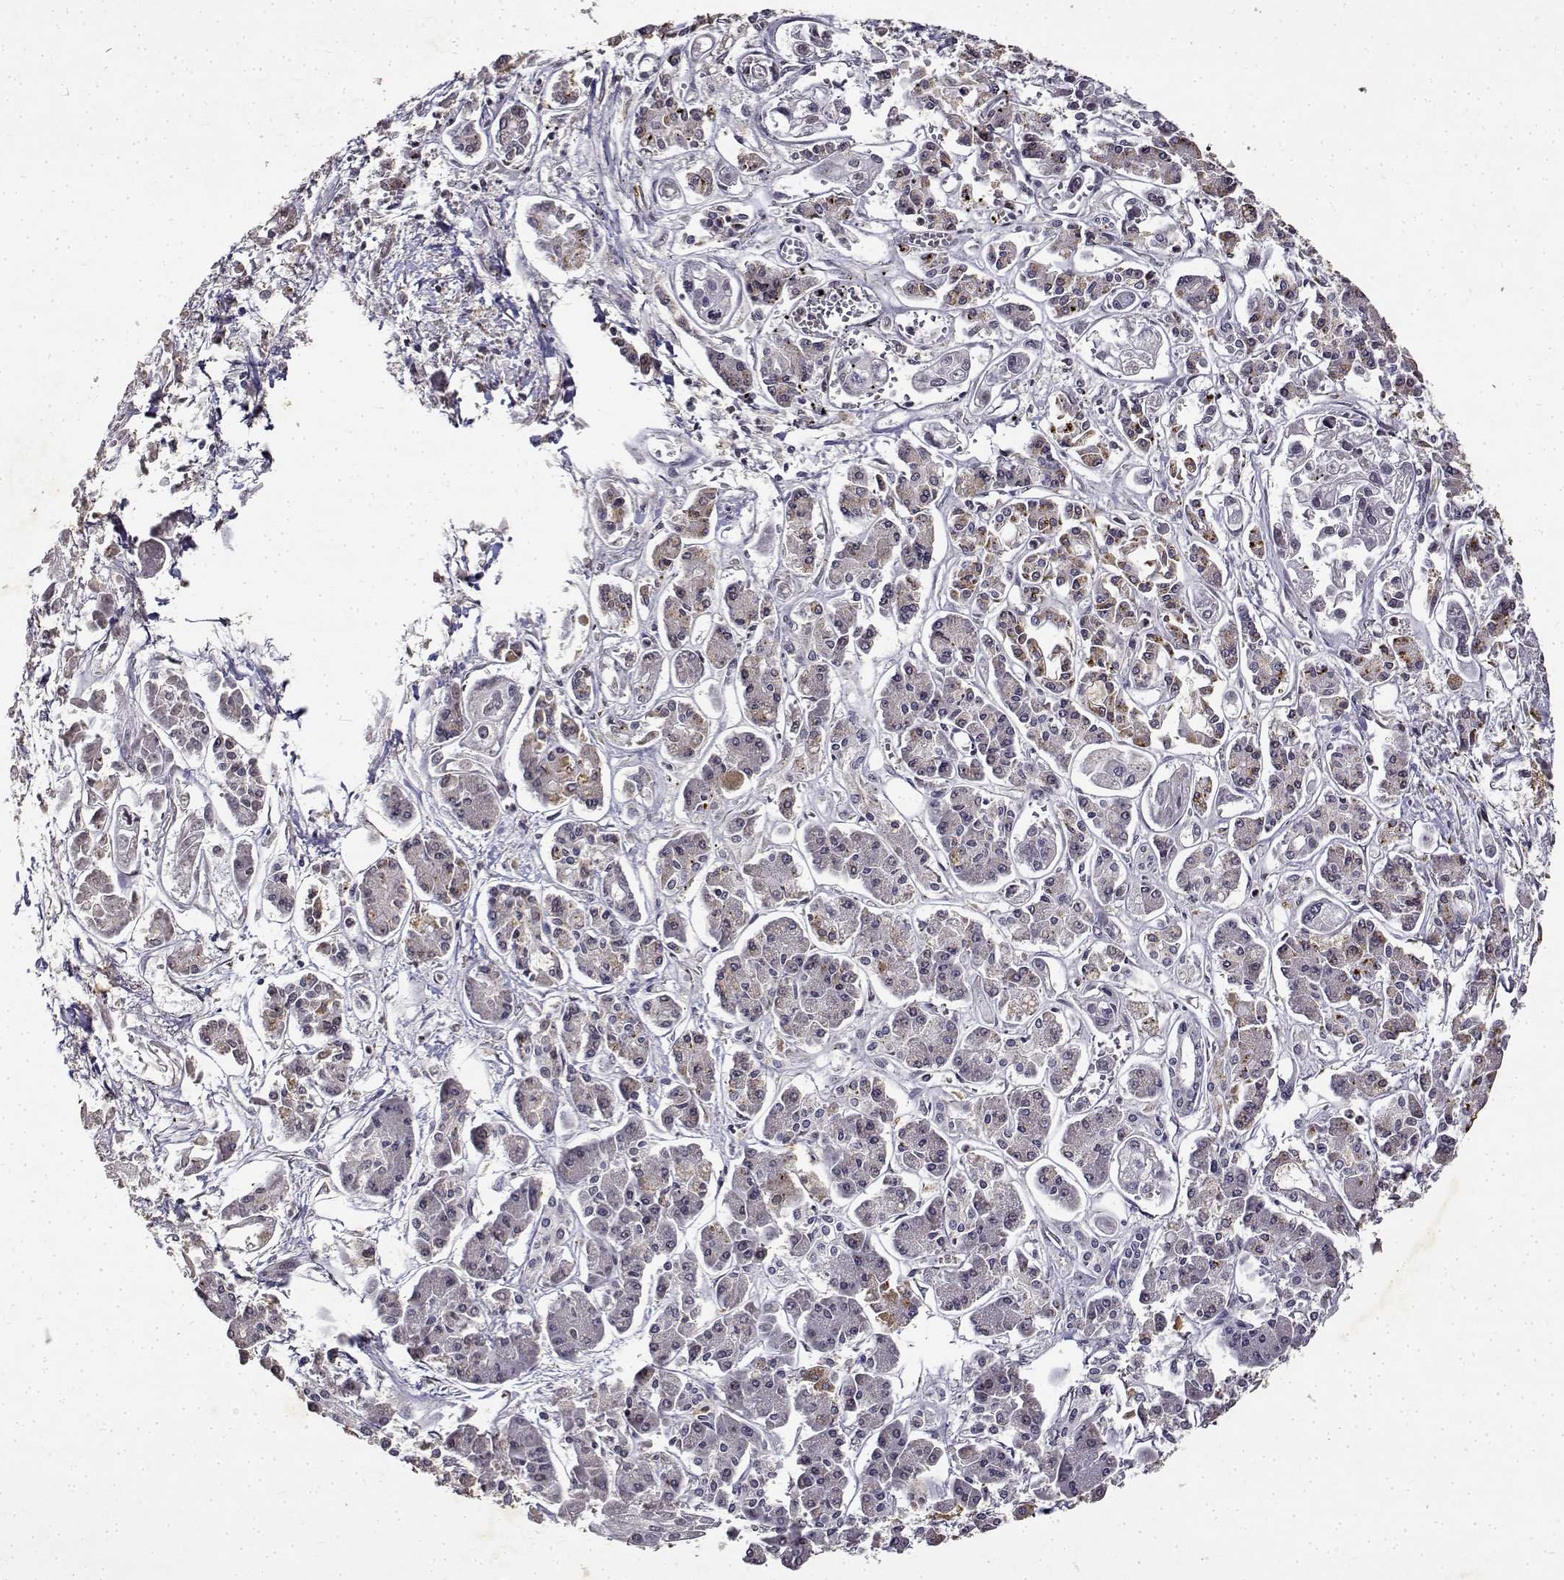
{"staining": {"intensity": "negative", "quantity": "none", "location": "none"}, "tissue": "pancreatic cancer", "cell_type": "Tumor cells", "image_type": "cancer", "snomed": [{"axis": "morphology", "description": "Adenocarcinoma, NOS"}, {"axis": "topography", "description": "Pancreas"}], "caption": "This is an IHC image of pancreatic cancer. There is no expression in tumor cells.", "gene": "BDNF", "patient": {"sex": "male", "age": 85}}